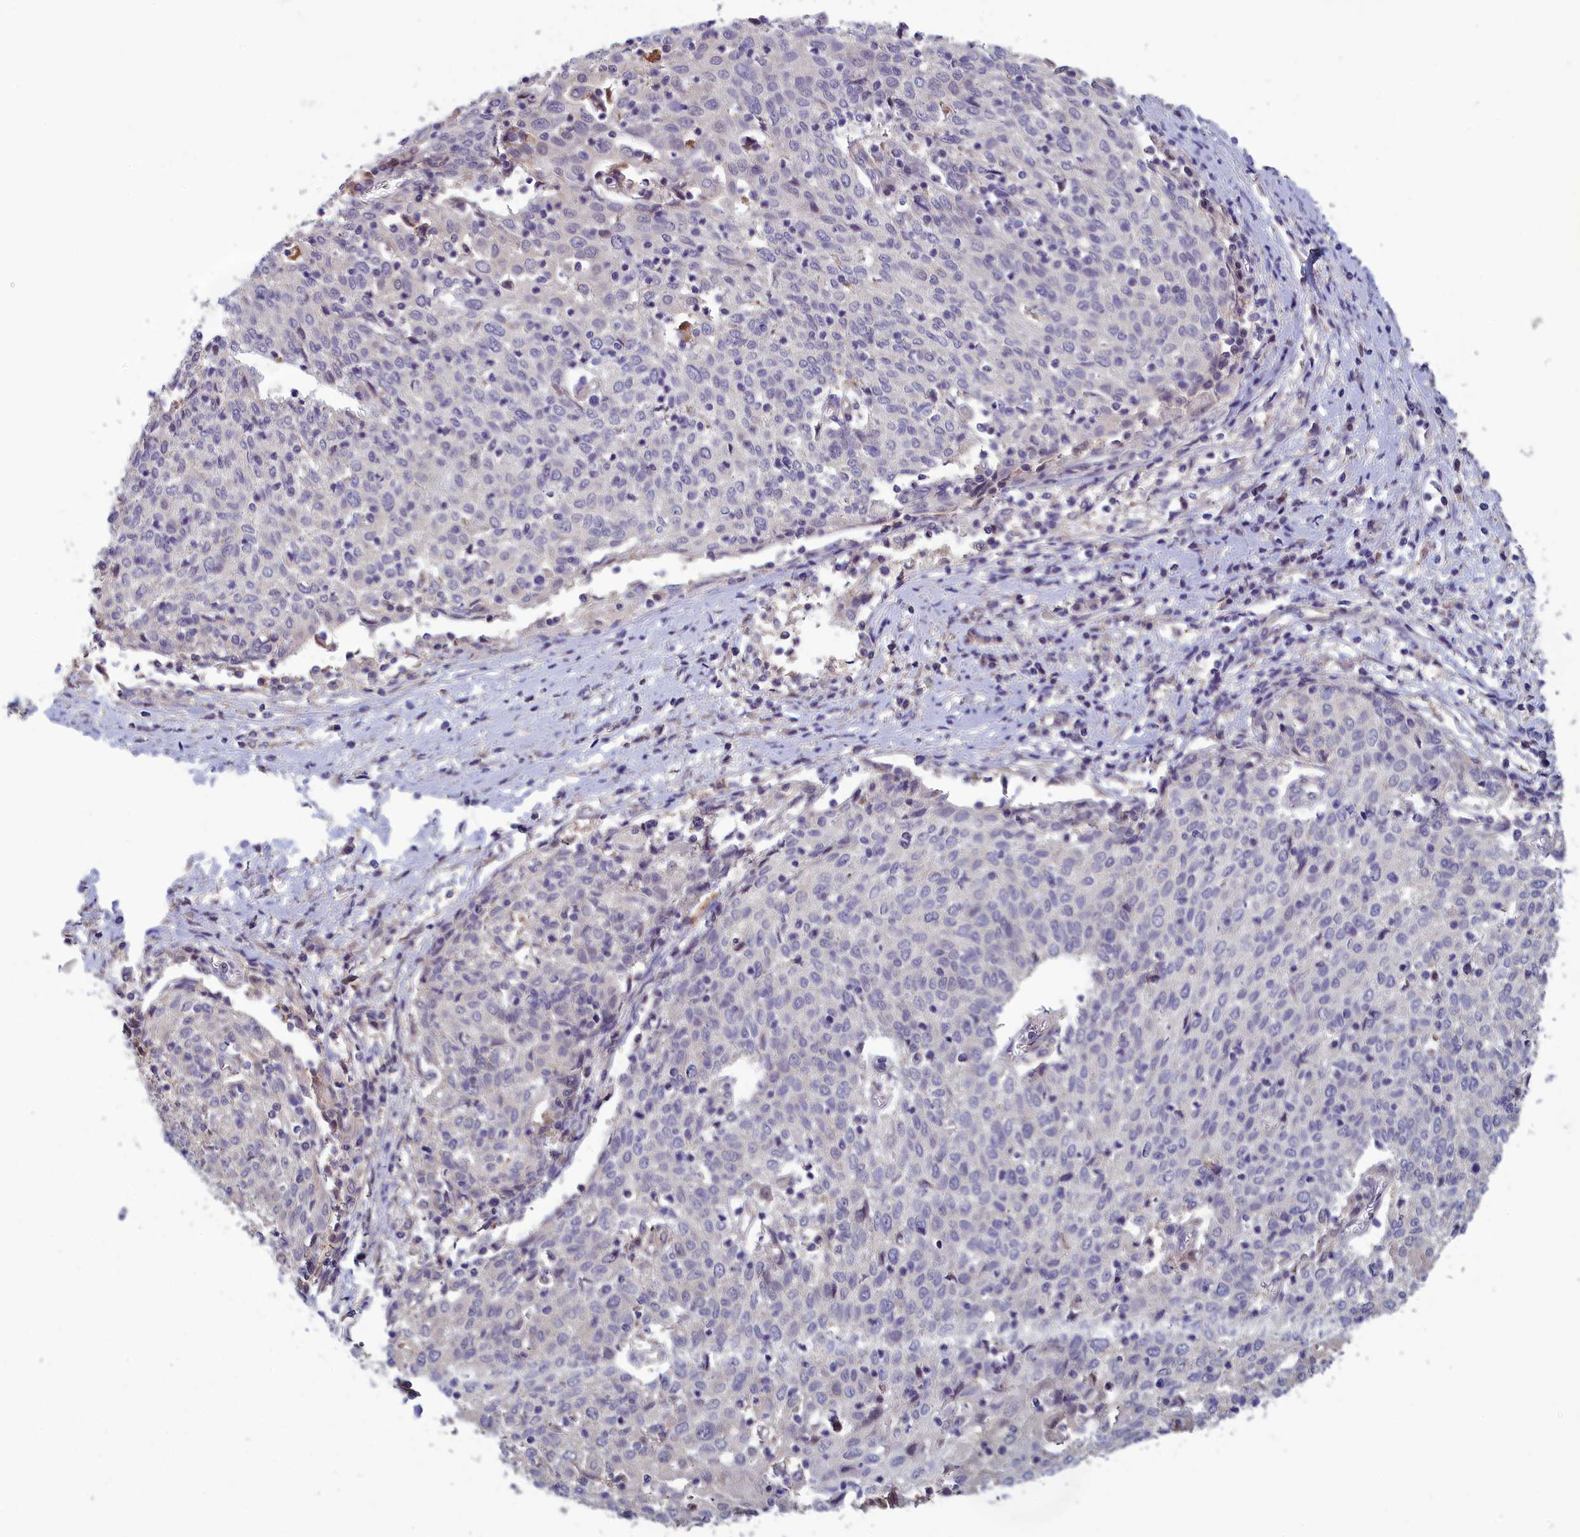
{"staining": {"intensity": "negative", "quantity": "none", "location": "none"}, "tissue": "cervical cancer", "cell_type": "Tumor cells", "image_type": "cancer", "snomed": [{"axis": "morphology", "description": "Squamous cell carcinoma, NOS"}, {"axis": "topography", "description": "Cervix"}], "caption": "This micrograph is of squamous cell carcinoma (cervical) stained with immunohistochemistry (IHC) to label a protein in brown with the nuclei are counter-stained blue. There is no positivity in tumor cells.", "gene": "HECA", "patient": {"sex": "female", "age": 52}}